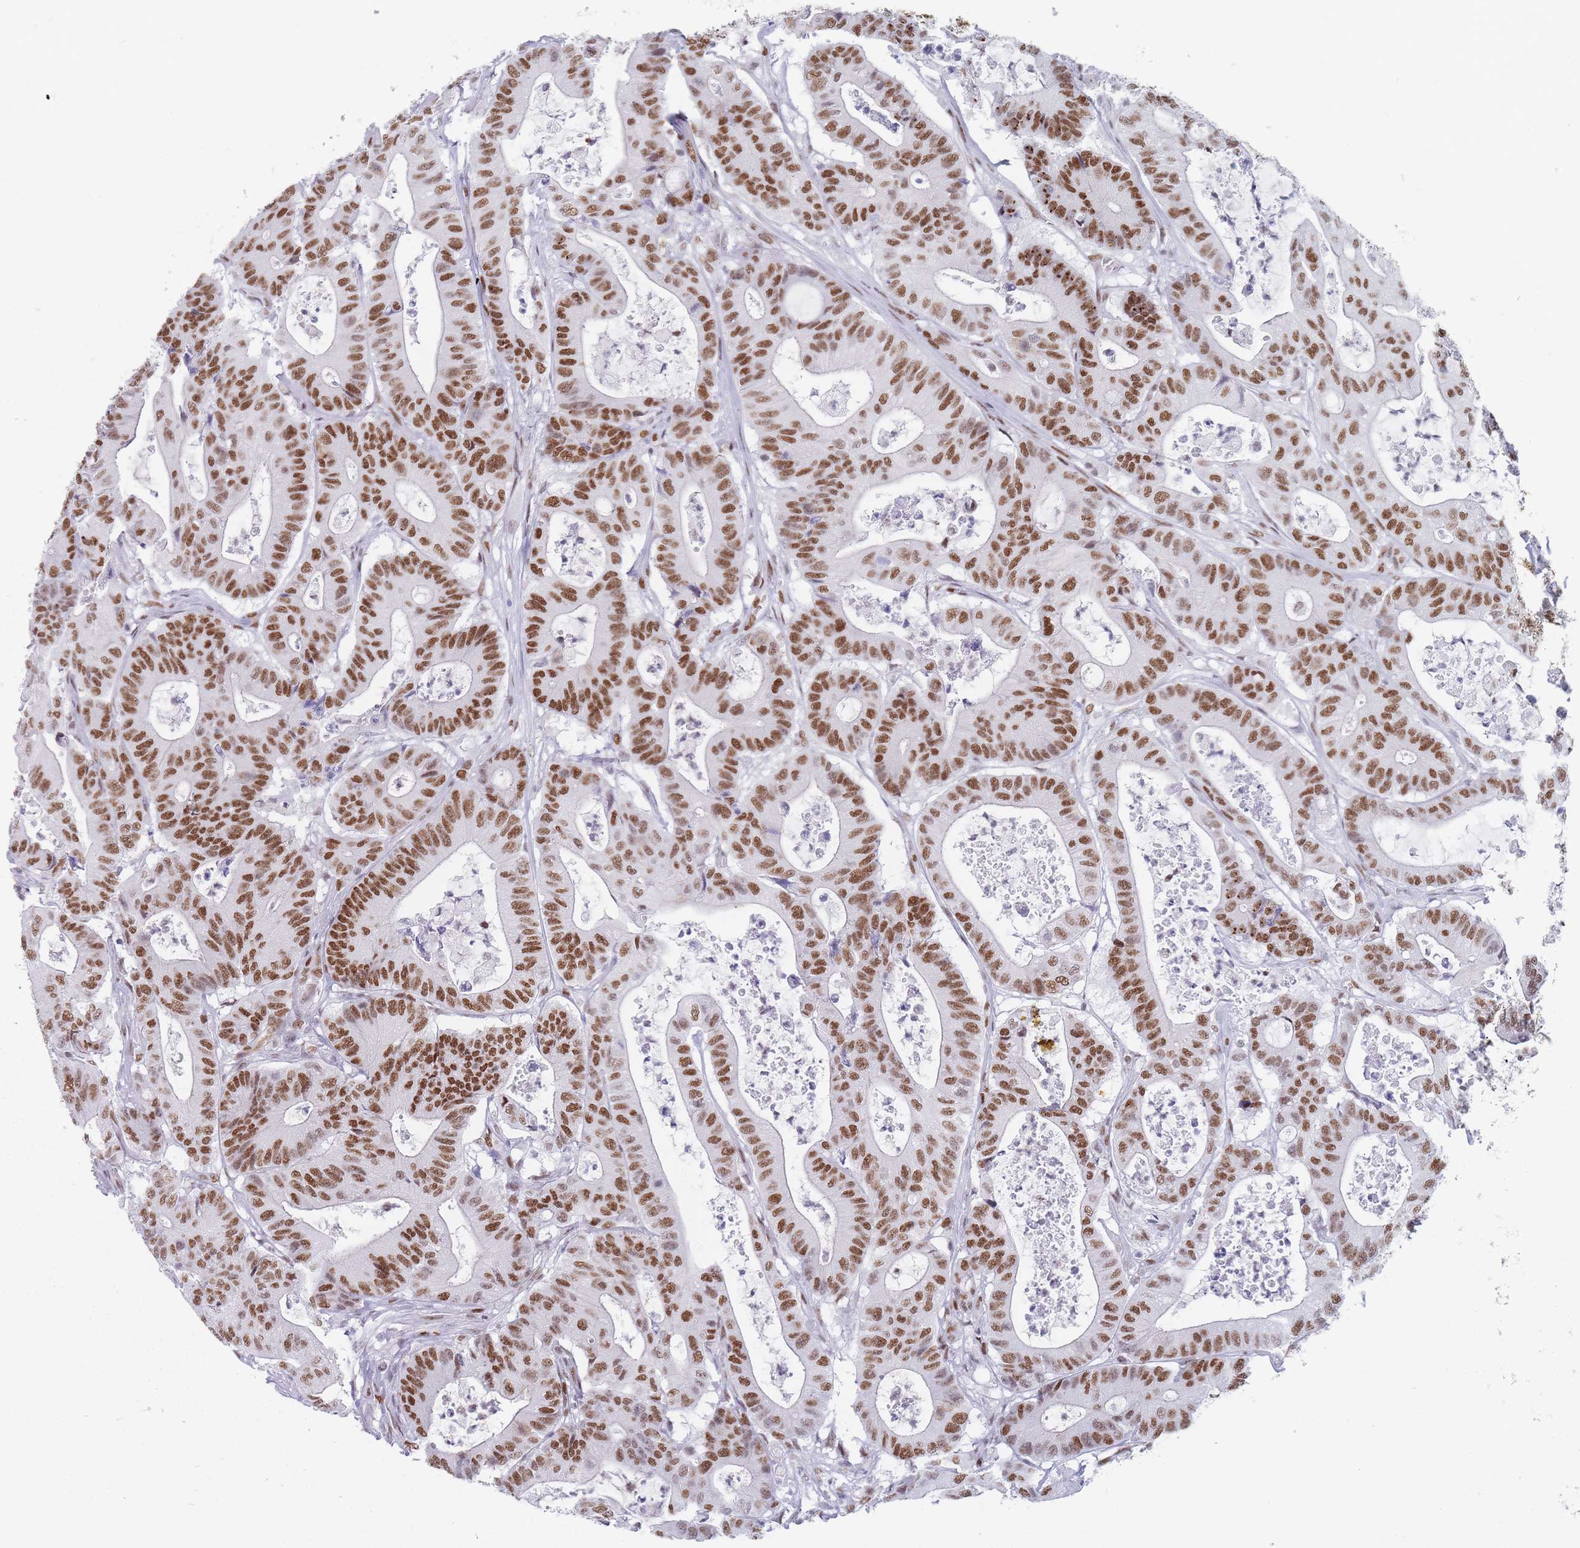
{"staining": {"intensity": "moderate", "quantity": ">75%", "location": "nuclear"}, "tissue": "colorectal cancer", "cell_type": "Tumor cells", "image_type": "cancer", "snomed": [{"axis": "morphology", "description": "Adenocarcinoma, NOS"}, {"axis": "topography", "description": "Colon"}], "caption": "The image shows staining of colorectal adenocarcinoma, revealing moderate nuclear protein expression (brown color) within tumor cells. Using DAB (3,3'-diaminobenzidine) (brown) and hematoxylin (blue) stains, captured at high magnification using brightfield microscopy.", "gene": "SAFB2", "patient": {"sex": "female", "age": 84}}